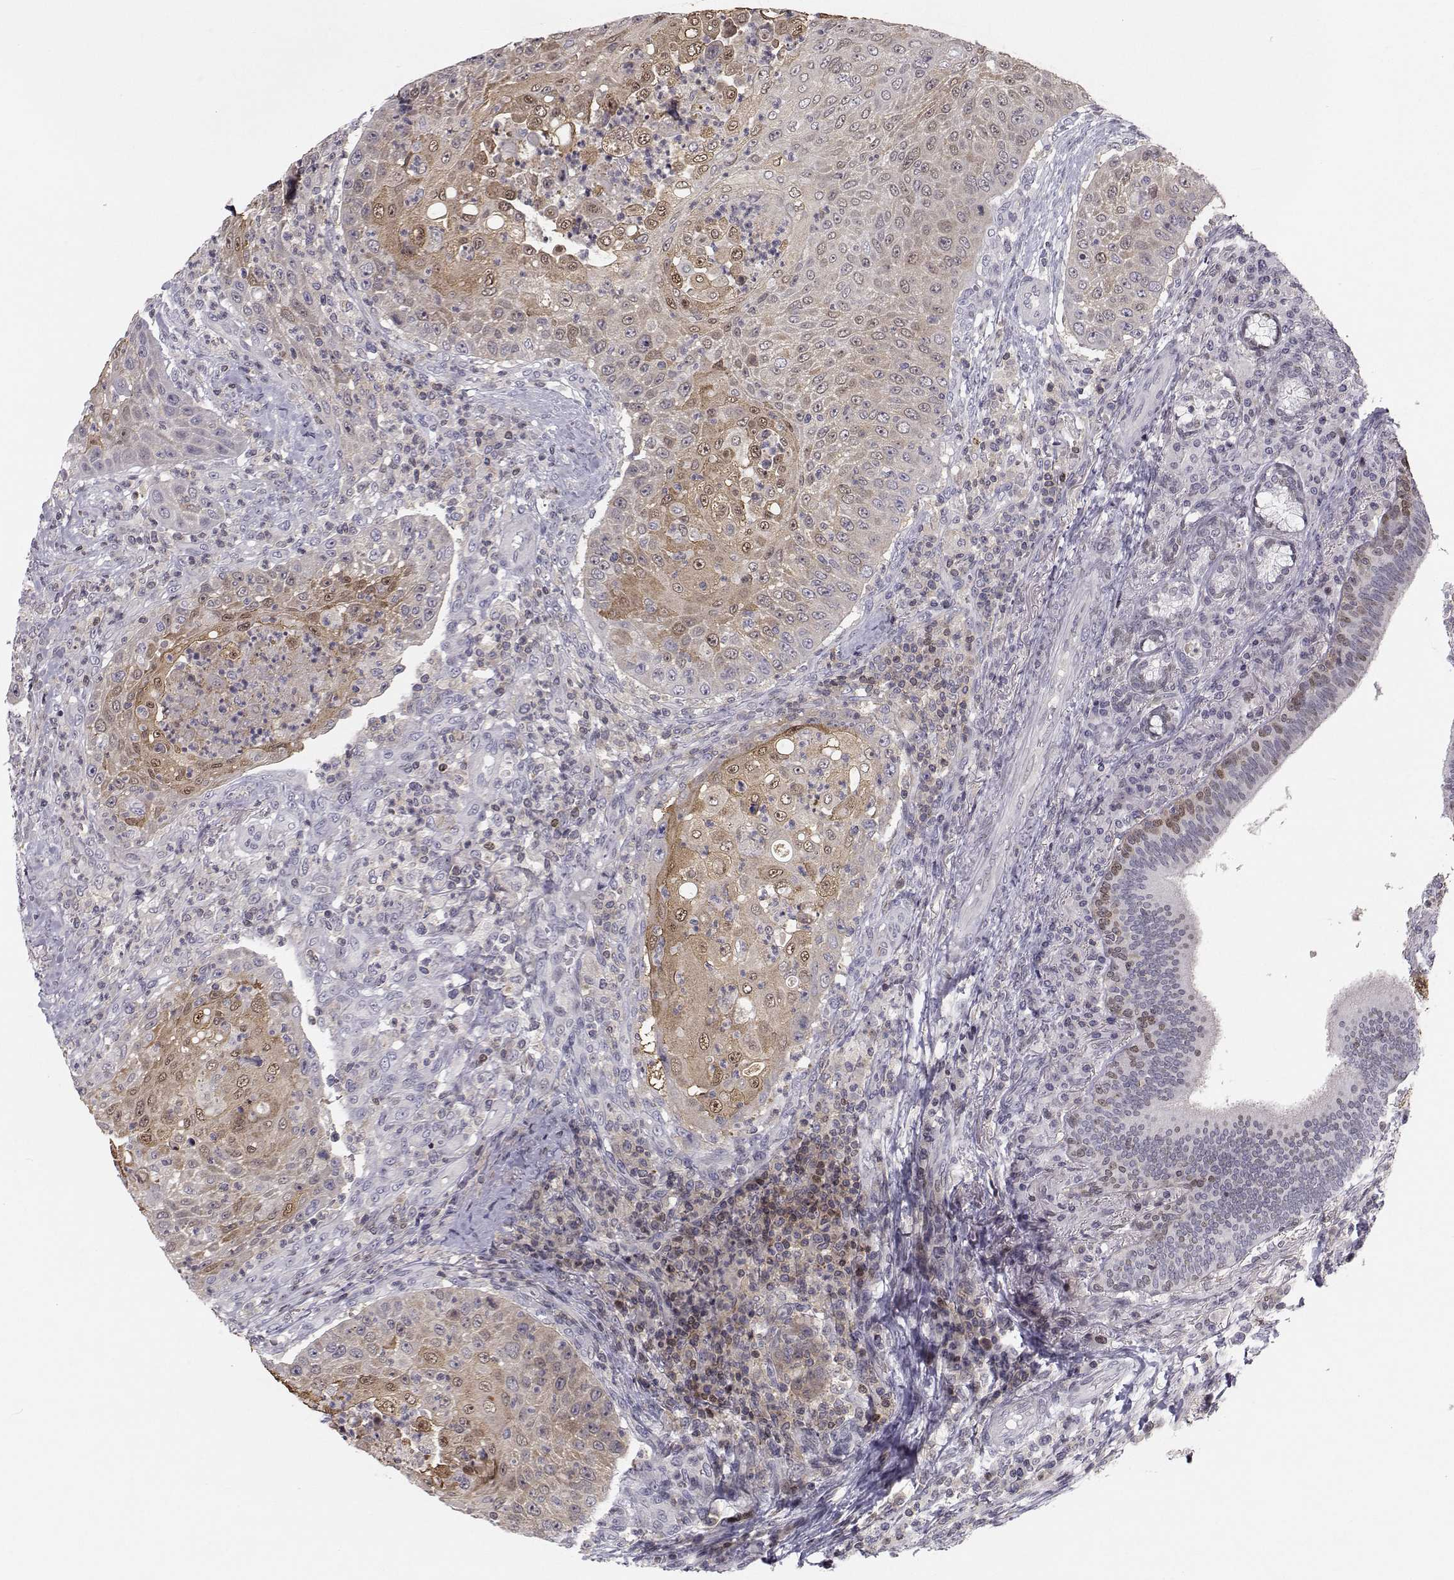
{"staining": {"intensity": "moderate", "quantity": ">75%", "location": "cytoplasmic/membranous"}, "tissue": "head and neck cancer", "cell_type": "Tumor cells", "image_type": "cancer", "snomed": [{"axis": "morphology", "description": "Squamous cell carcinoma, NOS"}, {"axis": "topography", "description": "Head-Neck"}], "caption": "The histopathology image displays staining of head and neck squamous cell carcinoma, revealing moderate cytoplasmic/membranous protein staining (brown color) within tumor cells. The staining was performed using DAB to visualize the protein expression in brown, while the nuclei were stained in blue with hematoxylin (Magnification: 20x).", "gene": "PCP4L1", "patient": {"sex": "male", "age": 69}}